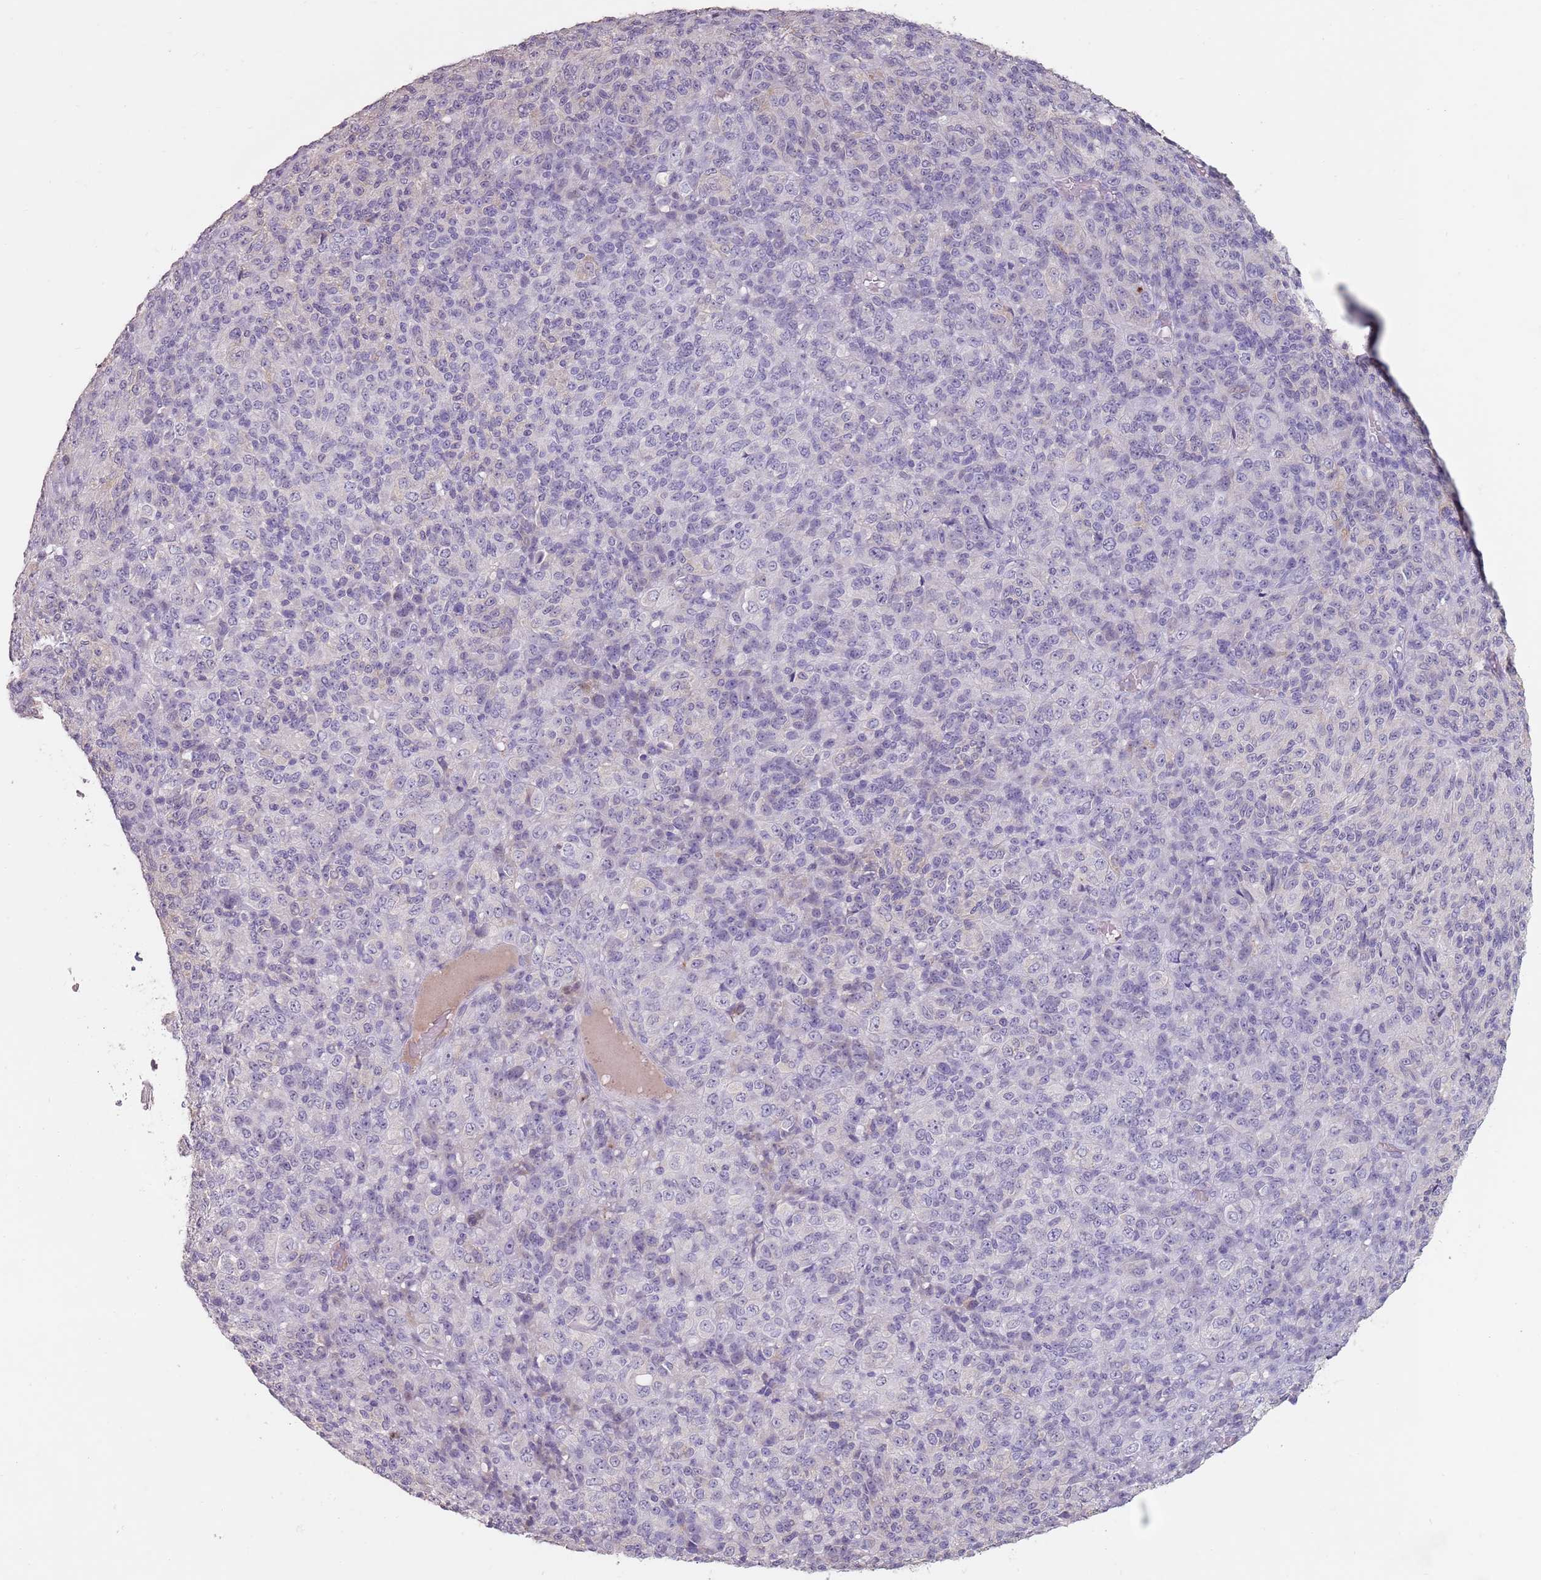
{"staining": {"intensity": "negative", "quantity": "none", "location": "none"}, "tissue": "melanoma", "cell_type": "Tumor cells", "image_type": "cancer", "snomed": [{"axis": "morphology", "description": "Malignant melanoma, Metastatic site"}, {"axis": "topography", "description": "Brain"}], "caption": "Protein analysis of melanoma displays no significant positivity in tumor cells. (DAB (3,3'-diaminobenzidine) immunohistochemistry visualized using brightfield microscopy, high magnification).", "gene": "STYK1", "patient": {"sex": "female", "age": 56}}